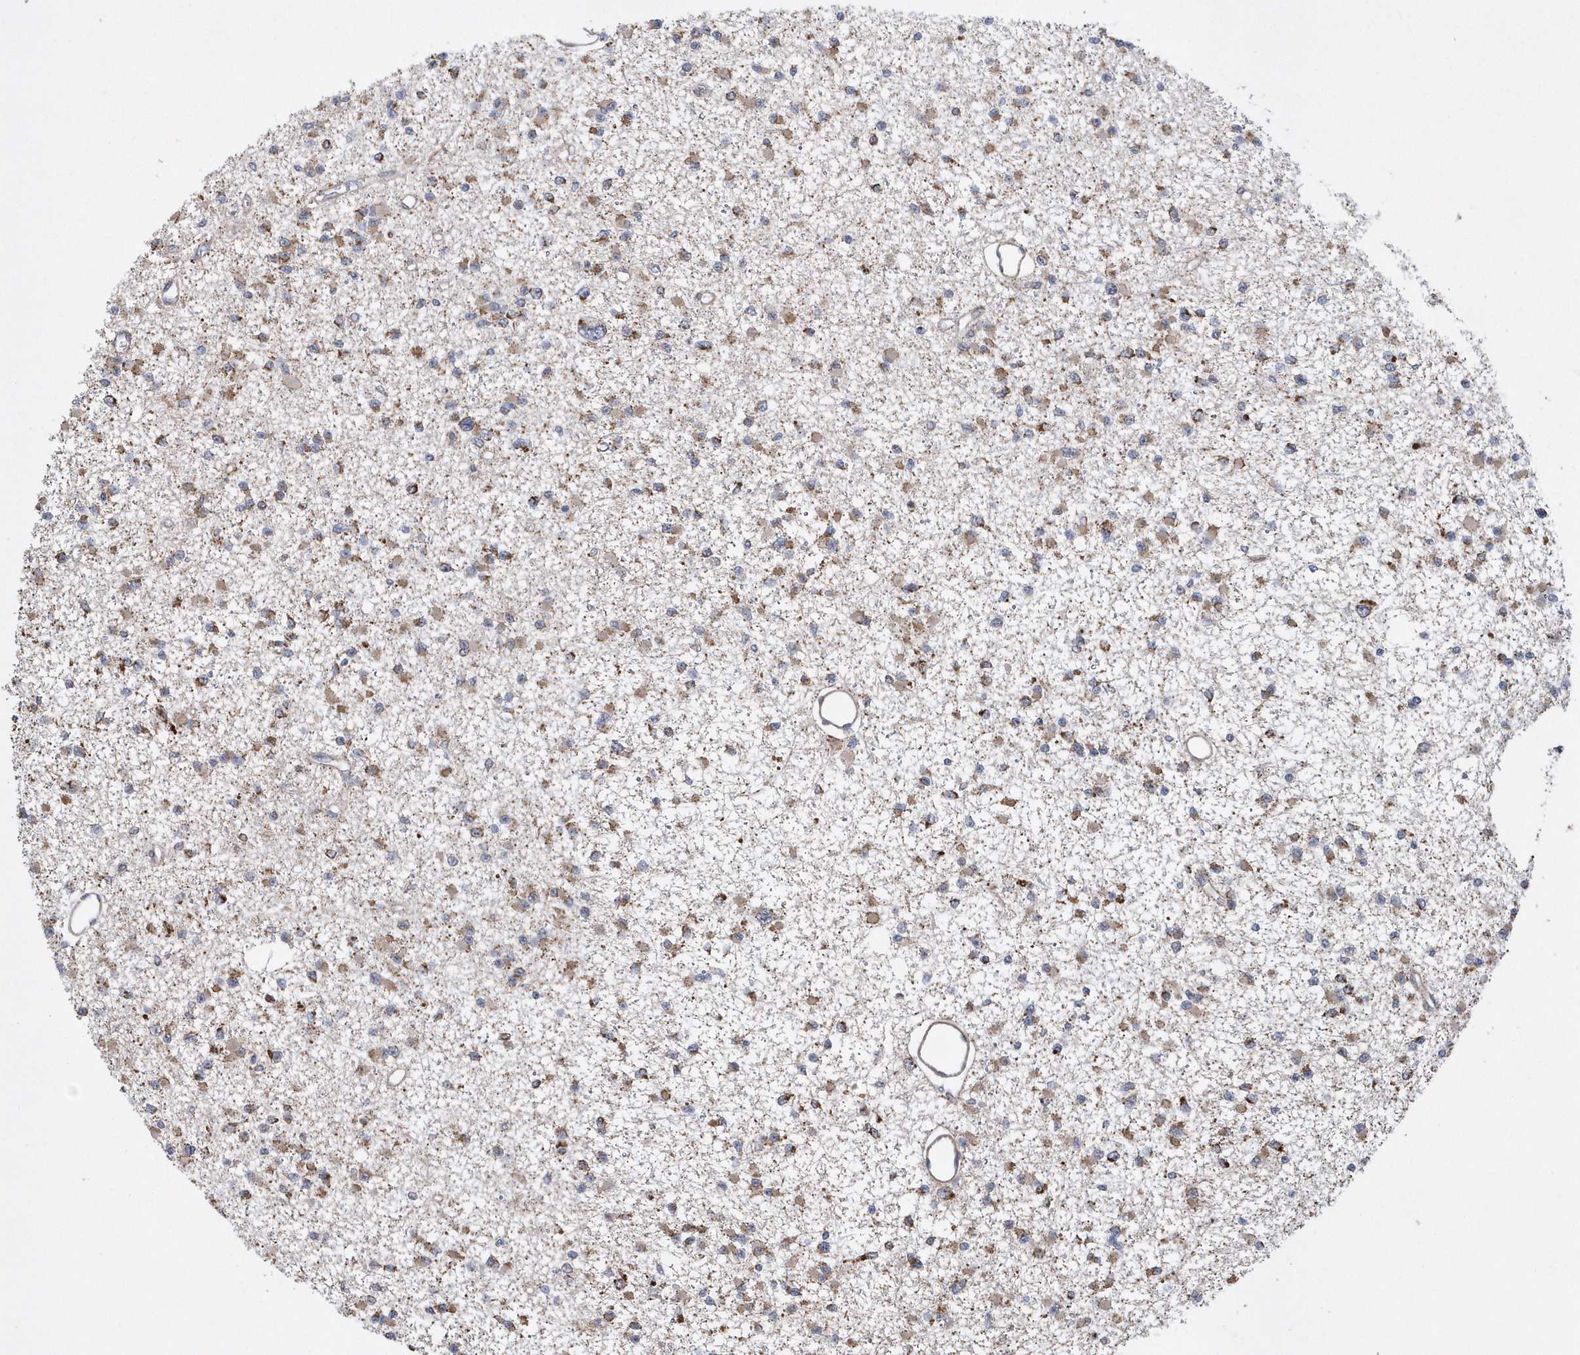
{"staining": {"intensity": "moderate", "quantity": ">75%", "location": "cytoplasmic/membranous"}, "tissue": "glioma", "cell_type": "Tumor cells", "image_type": "cancer", "snomed": [{"axis": "morphology", "description": "Glioma, malignant, Low grade"}, {"axis": "topography", "description": "Brain"}], "caption": "The photomicrograph displays immunohistochemical staining of glioma. There is moderate cytoplasmic/membranous positivity is appreciated in approximately >75% of tumor cells.", "gene": "SLX9", "patient": {"sex": "female", "age": 22}}